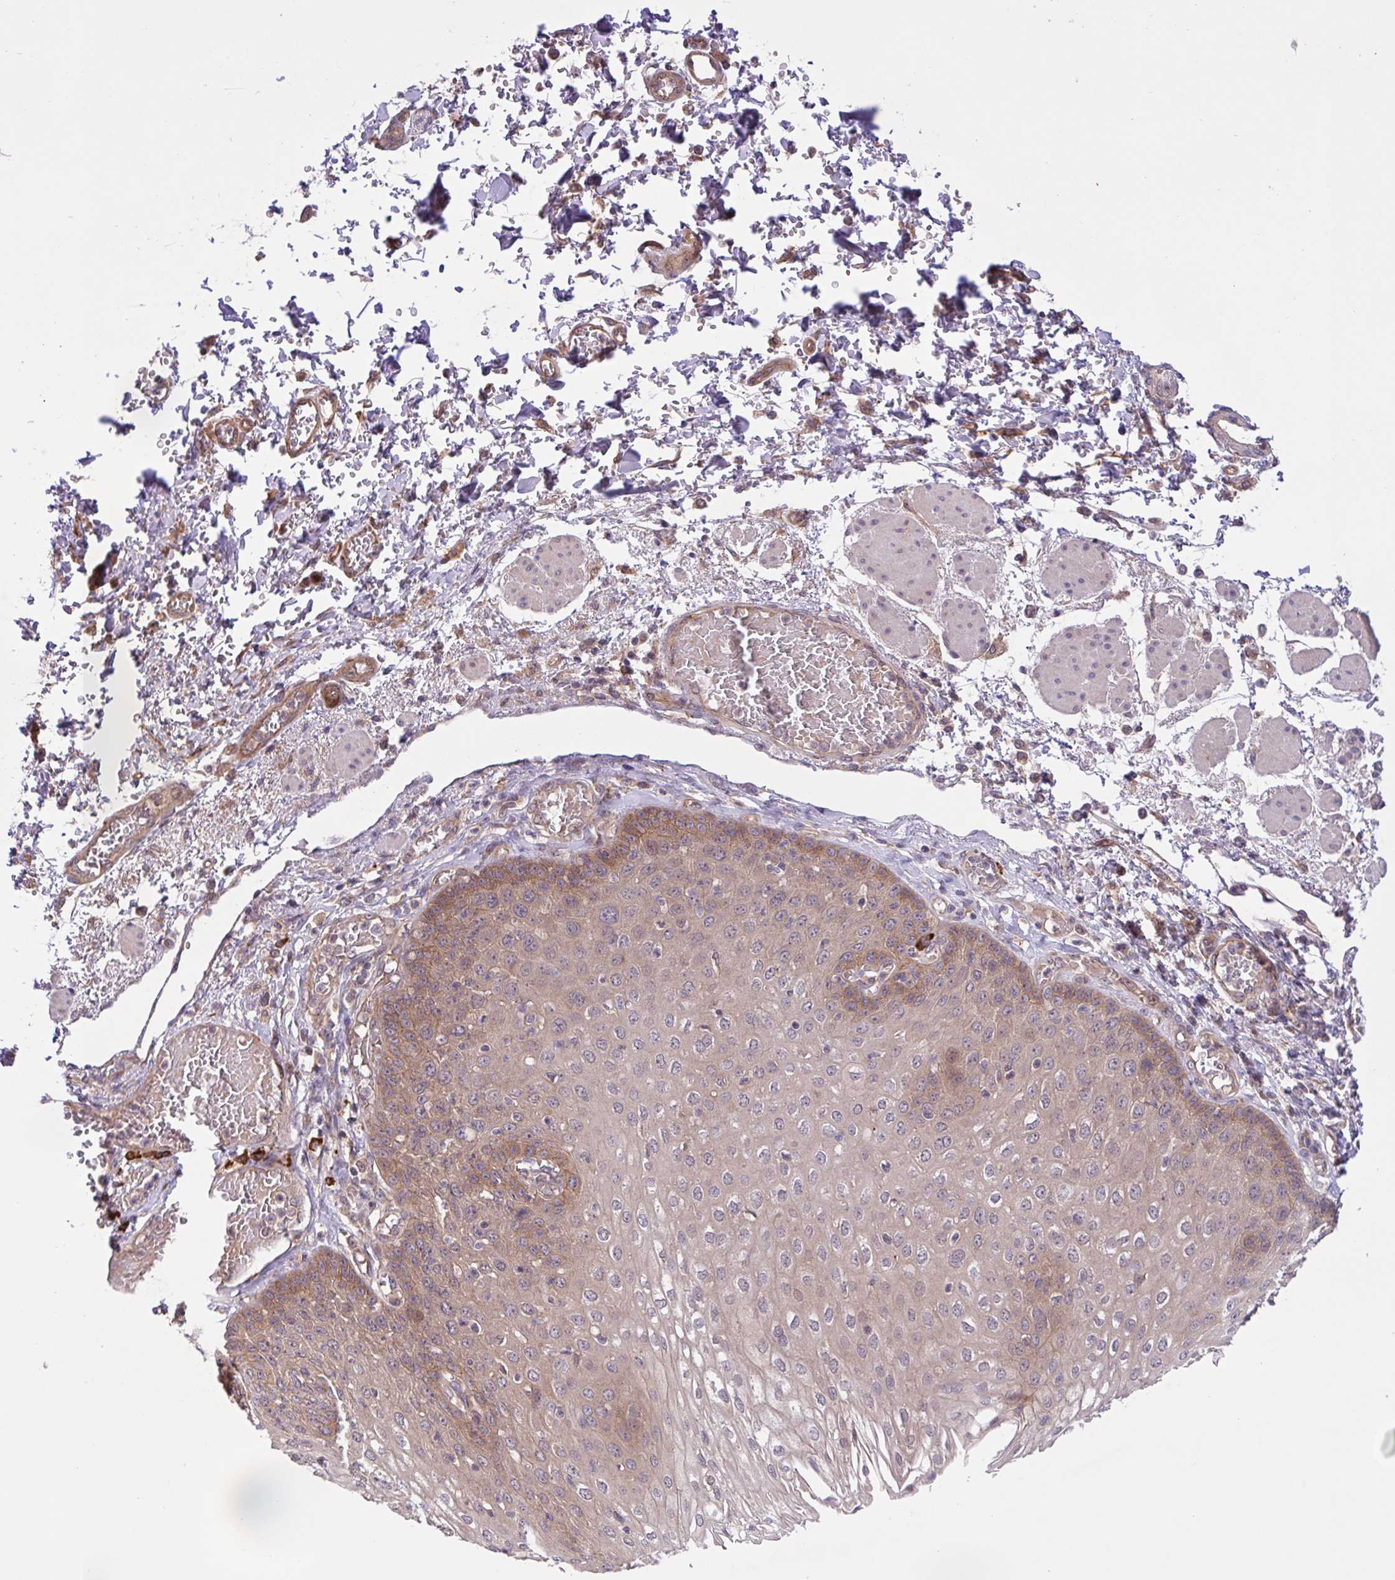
{"staining": {"intensity": "weak", "quantity": "25%-75%", "location": "cytoplasmic/membranous"}, "tissue": "esophagus", "cell_type": "Squamous epithelial cells", "image_type": "normal", "snomed": [{"axis": "morphology", "description": "Normal tissue, NOS"}, {"axis": "morphology", "description": "Adenocarcinoma, NOS"}, {"axis": "topography", "description": "Esophagus"}], "caption": "This image demonstrates benign esophagus stained with immunohistochemistry to label a protein in brown. The cytoplasmic/membranous of squamous epithelial cells show weak positivity for the protein. Nuclei are counter-stained blue.", "gene": "INTS10", "patient": {"sex": "male", "age": 81}}